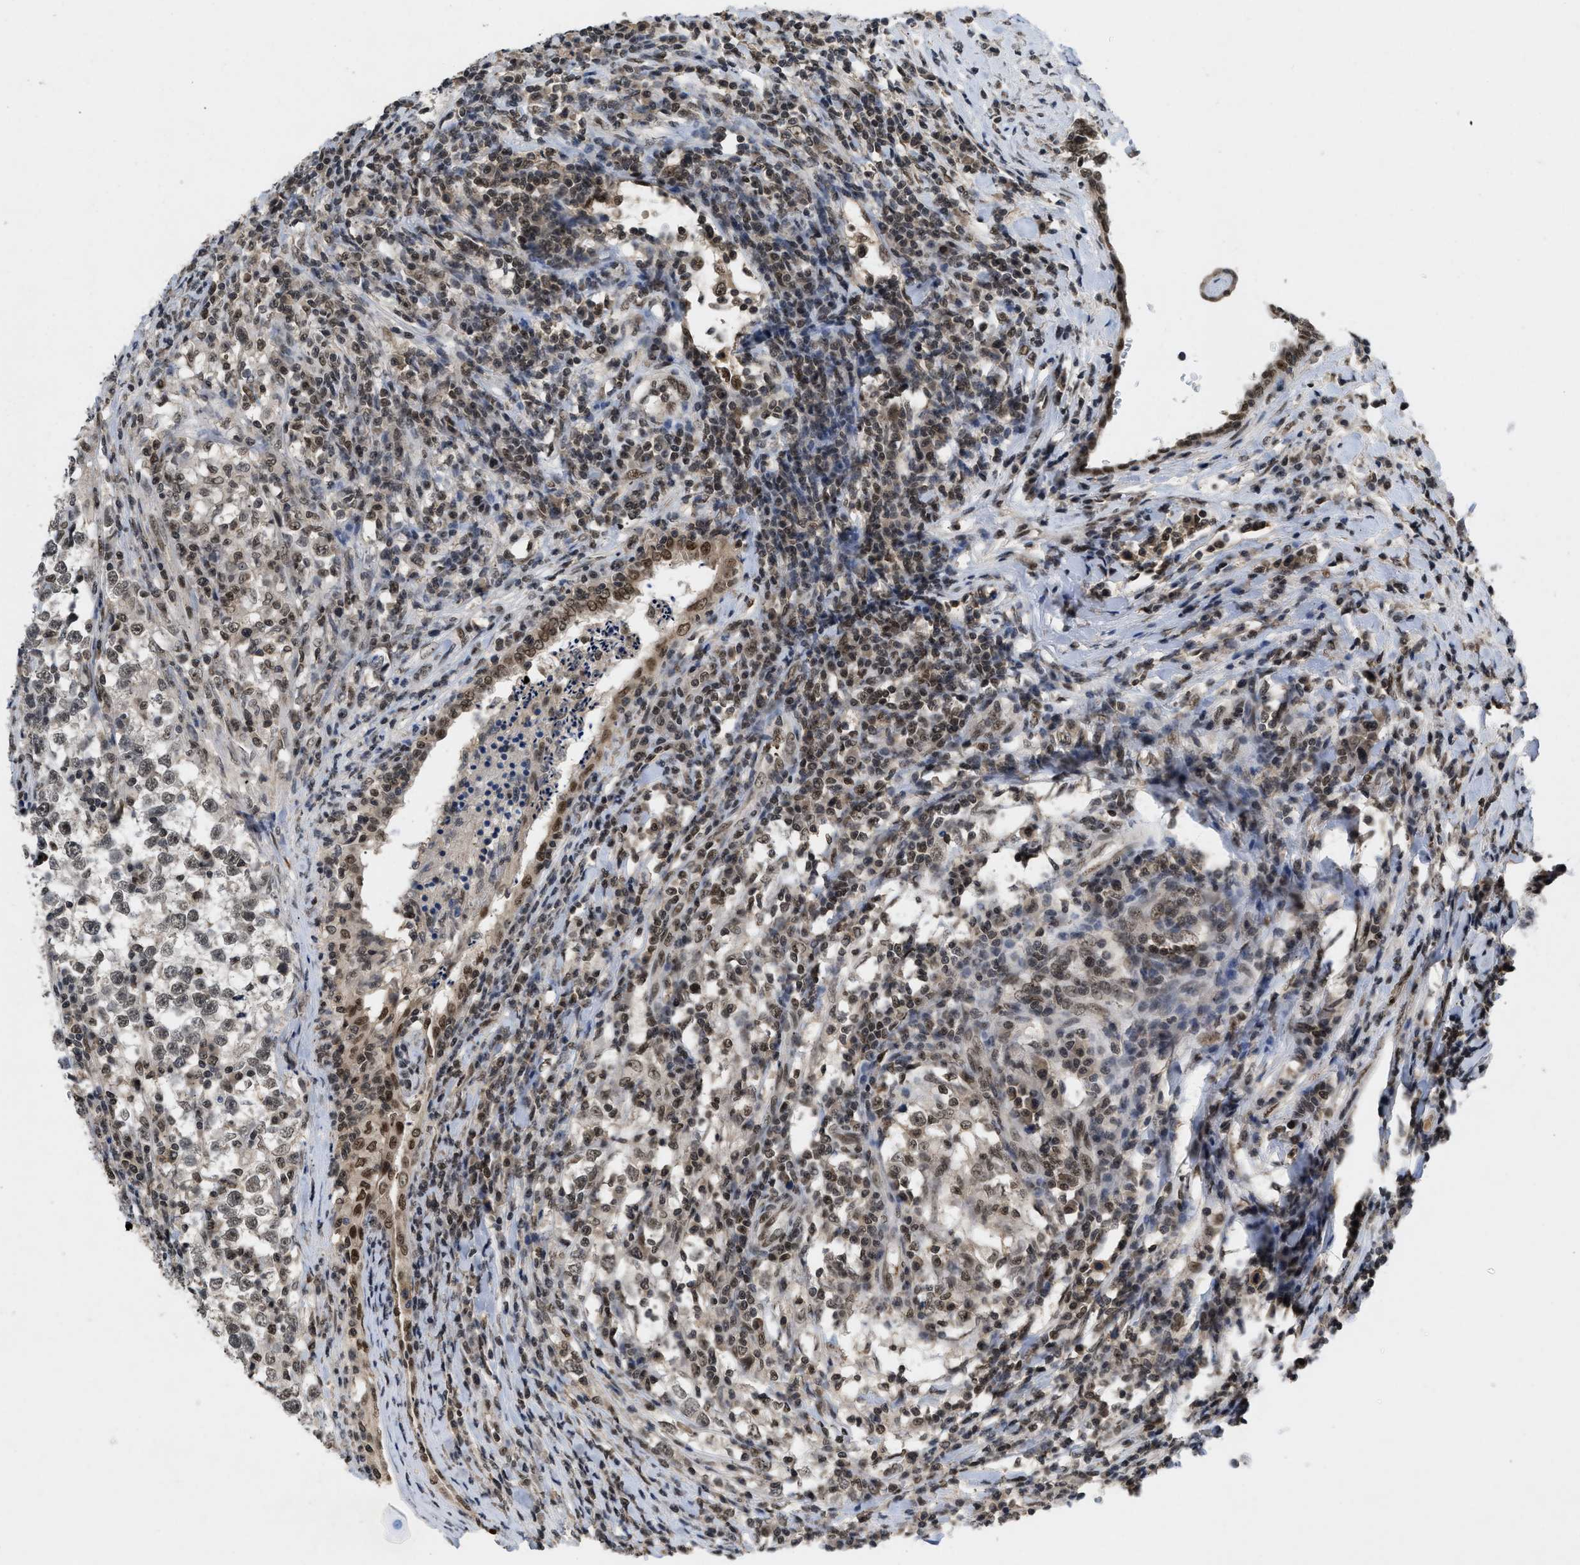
{"staining": {"intensity": "weak", "quantity": "25%-75%", "location": "nuclear"}, "tissue": "testis cancer", "cell_type": "Tumor cells", "image_type": "cancer", "snomed": [{"axis": "morphology", "description": "Normal tissue, NOS"}, {"axis": "morphology", "description": "Seminoma, NOS"}, {"axis": "topography", "description": "Testis"}], "caption": "Tumor cells demonstrate low levels of weak nuclear positivity in about 25%-75% of cells in human seminoma (testis). The staining was performed using DAB to visualize the protein expression in brown, while the nuclei were stained in blue with hematoxylin (Magnification: 20x).", "gene": "ZNF346", "patient": {"sex": "male", "age": 43}}